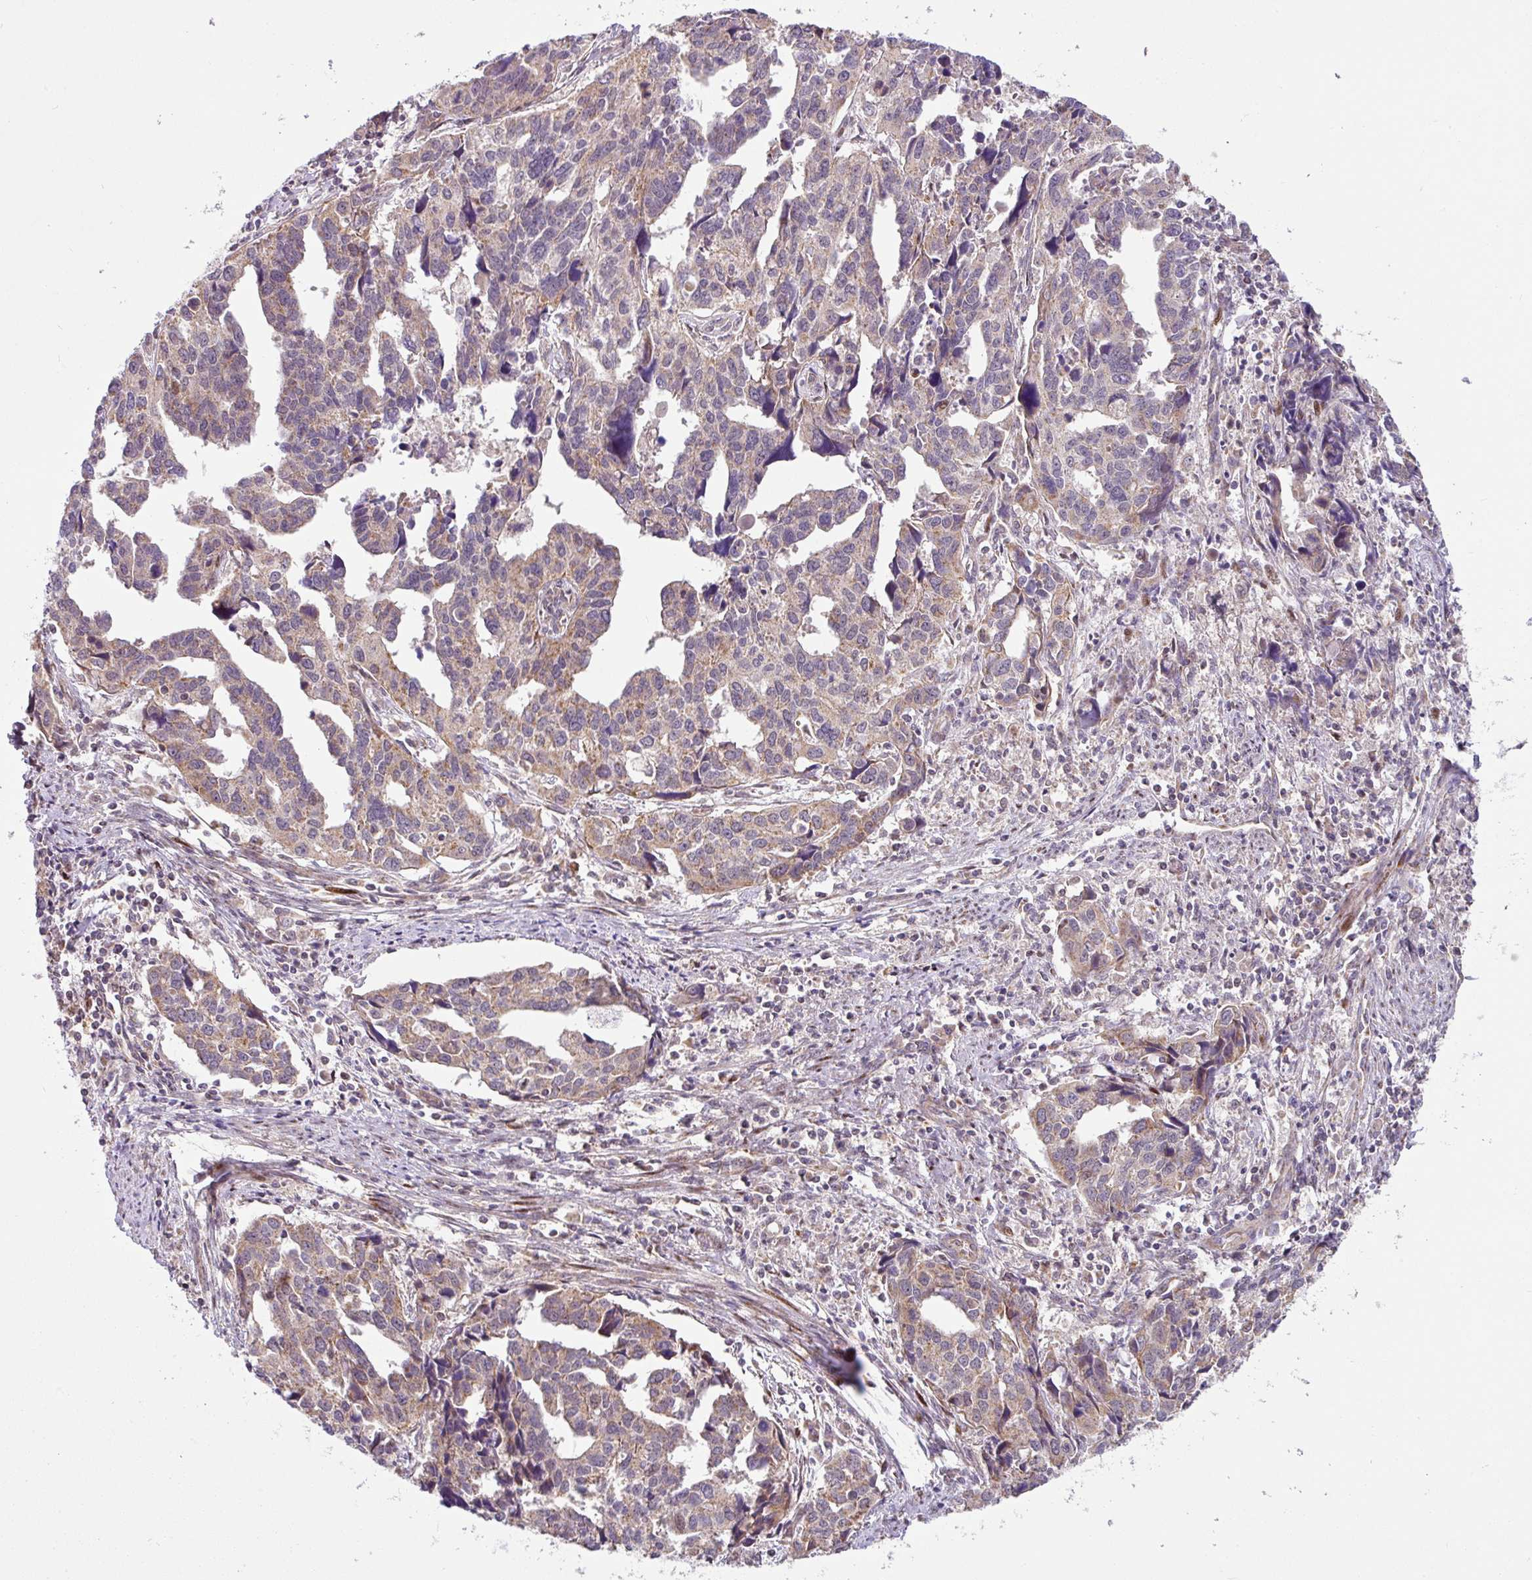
{"staining": {"intensity": "moderate", "quantity": "<25%", "location": "cytoplasmic/membranous"}, "tissue": "endometrial cancer", "cell_type": "Tumor cells", "image_type": "cancer", "snomed": [{"axis": "morphology", "description": "Adenocarcinoma, NOS"}, {"axis": "topography", "description": "Endometrium"}], "caption": "A brown stain highlights moderate cytoplasmic/membranous expression of a protein in endometrial cancer tumor cells.", "gene": "SARS2", "patient": {"sex": "female", "age": 73}}